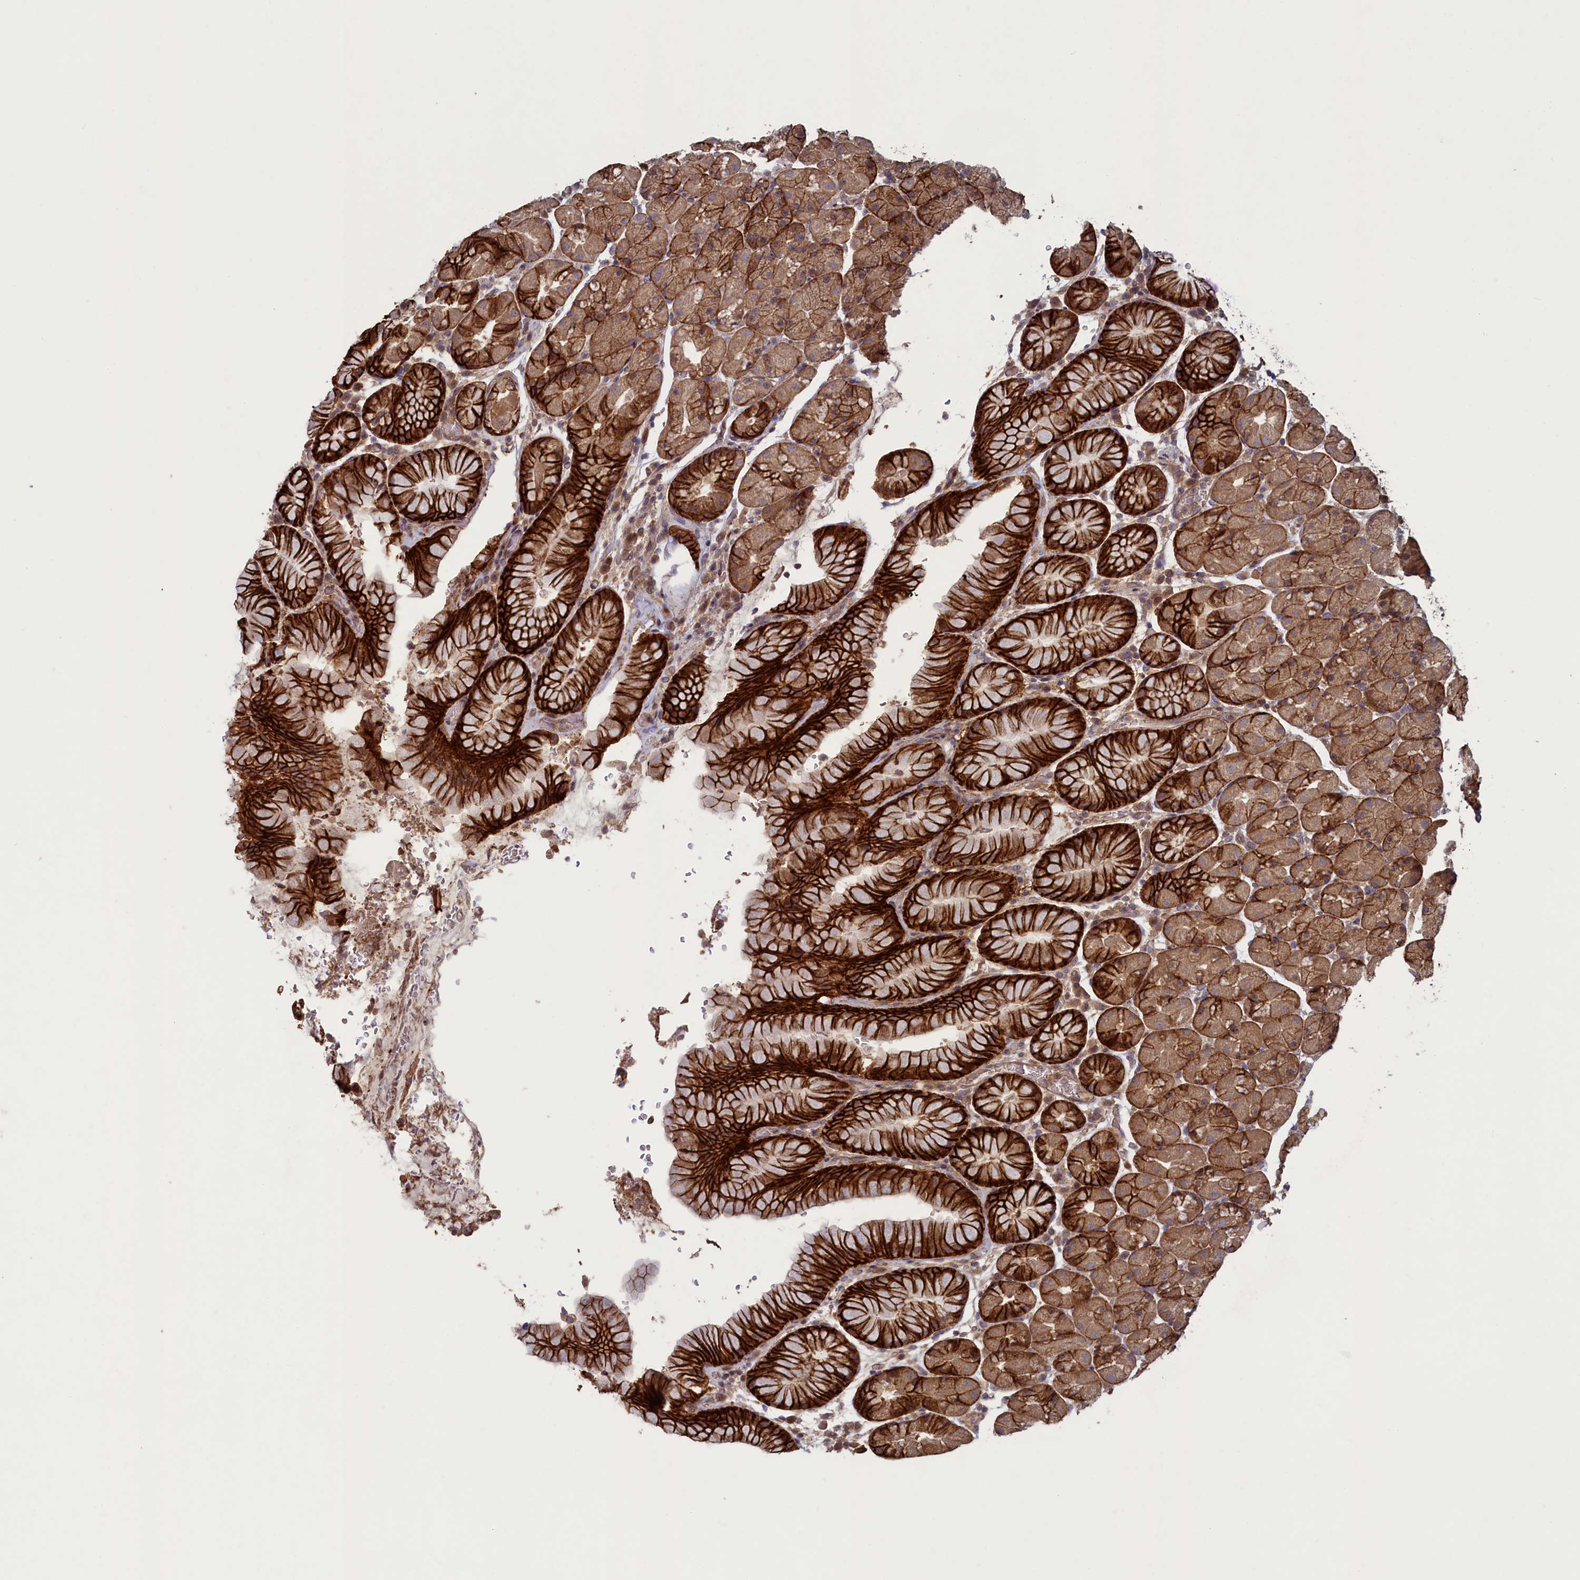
{"staining": {"intensity": "strong", "quantity": "25%-75%", "location": "cytoplasmic/membranous"}, "tissue": "stomach", "cell_type": "Glandular cells", "image_type": "normal", "snomed": [{"axis": "morphology", "description": "Normal tissue, NOS"}, {"axis": "topography", "description": "Stomach, upper"}, {"axis": "topography", "description": "Stomach, lower"}], "caption": "Brown immunohistochemical staining in normal stomach reveals strong cytoplasmic/membranous expression in about 25%-75% of glandular cells.", "gene": "CIAO2B", "patient": {"sex": "male", "age": 67}}